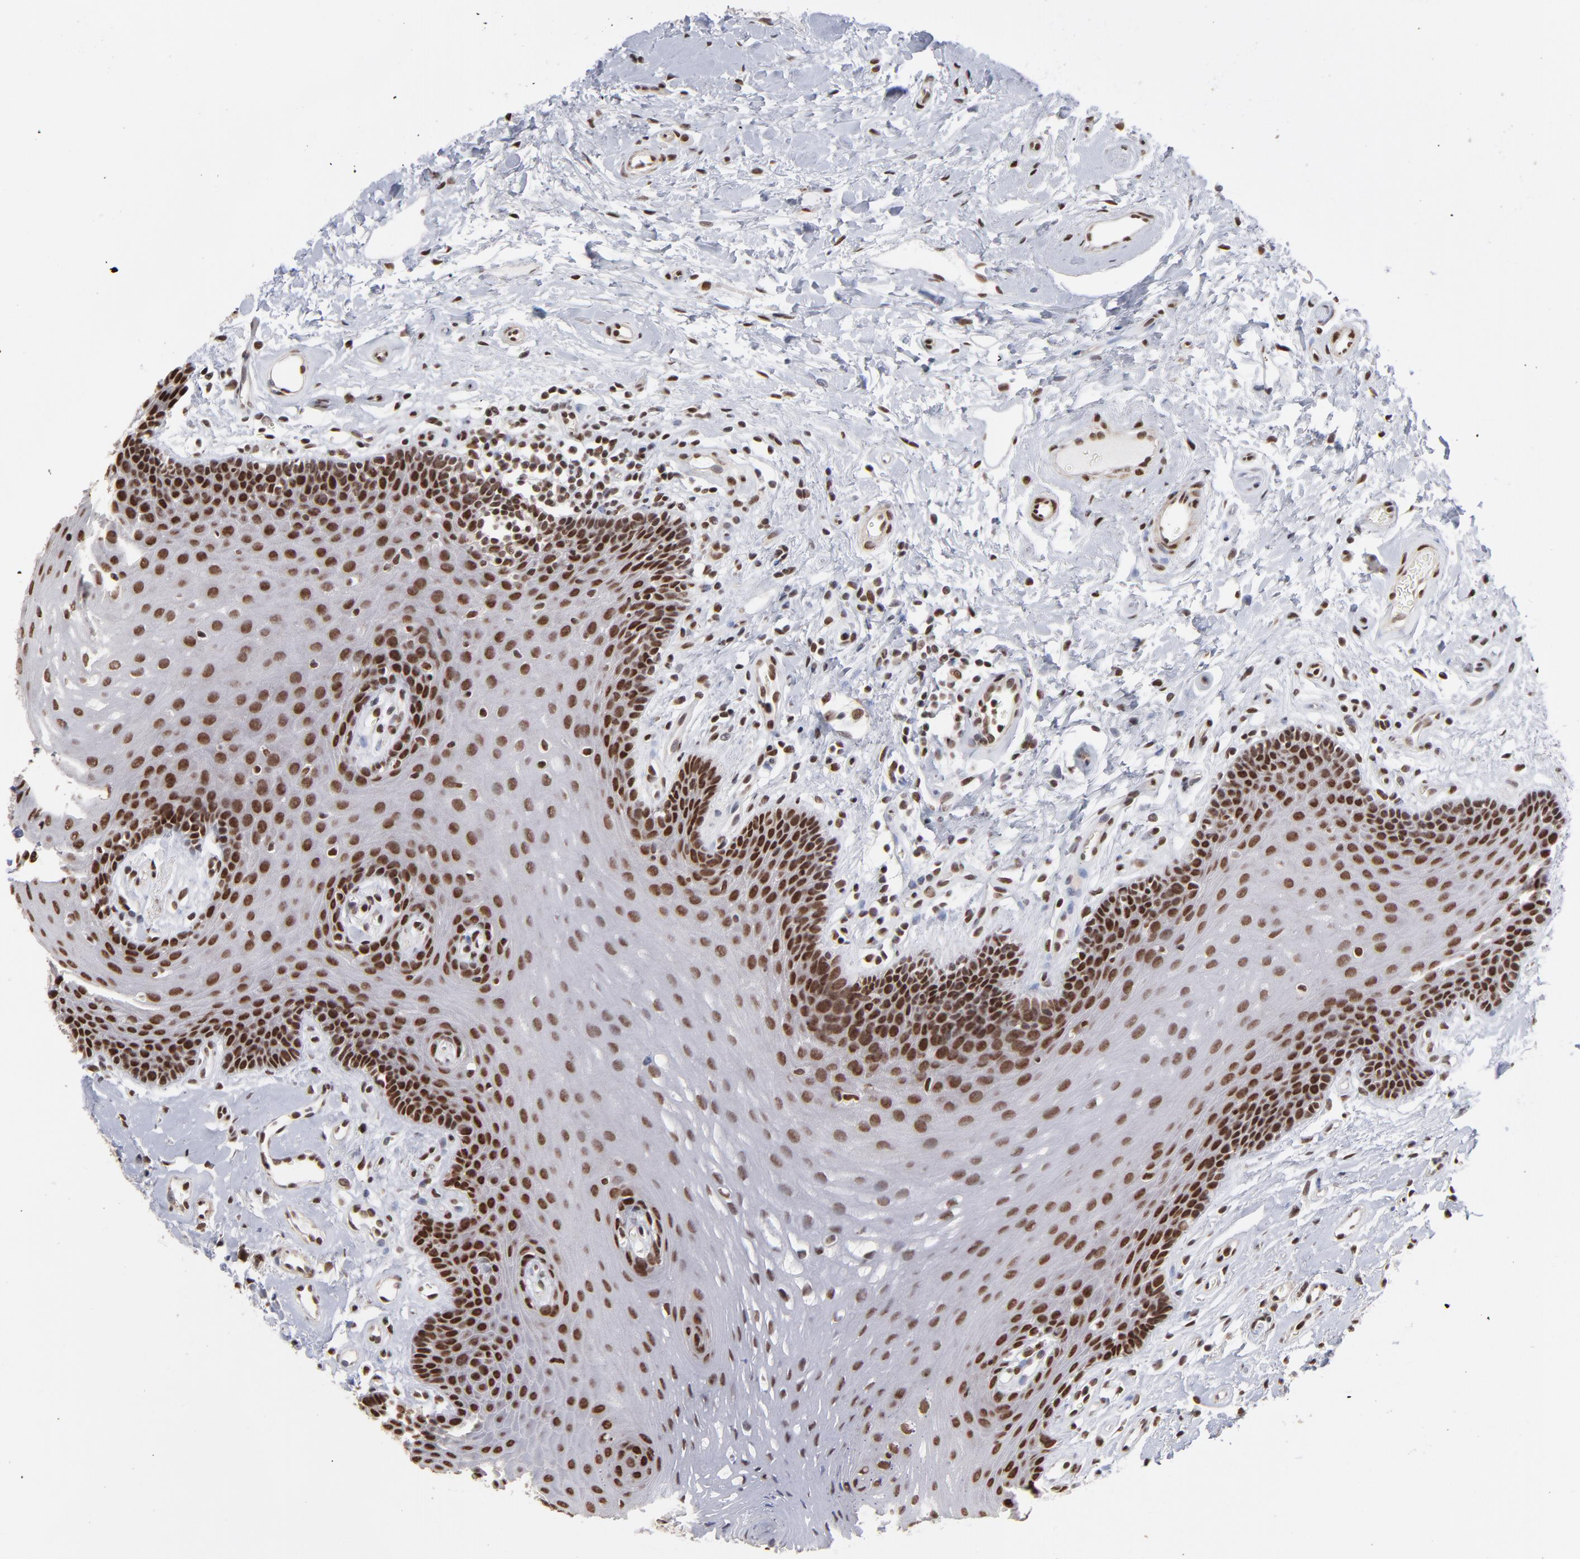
{"staining": {"intensity": "strong", "quantity": ">75%", "location": "nuclear"}, "tissue": "oral mucosa", "cell_type": "Squamous epithelial cells", "image_type": "normal", "snomed": [{"axis": "morphology", "description": "Normal tissue, NOS"}, {"axis": "topography", "description": "Oral tissue"}], "caption": "Squamous epithelial cells show strong nuclear staining in about >75% of cells in normal oral mucosa.", "gene": "ZNF3", "patient": {"sex": "male", "age": 62}}